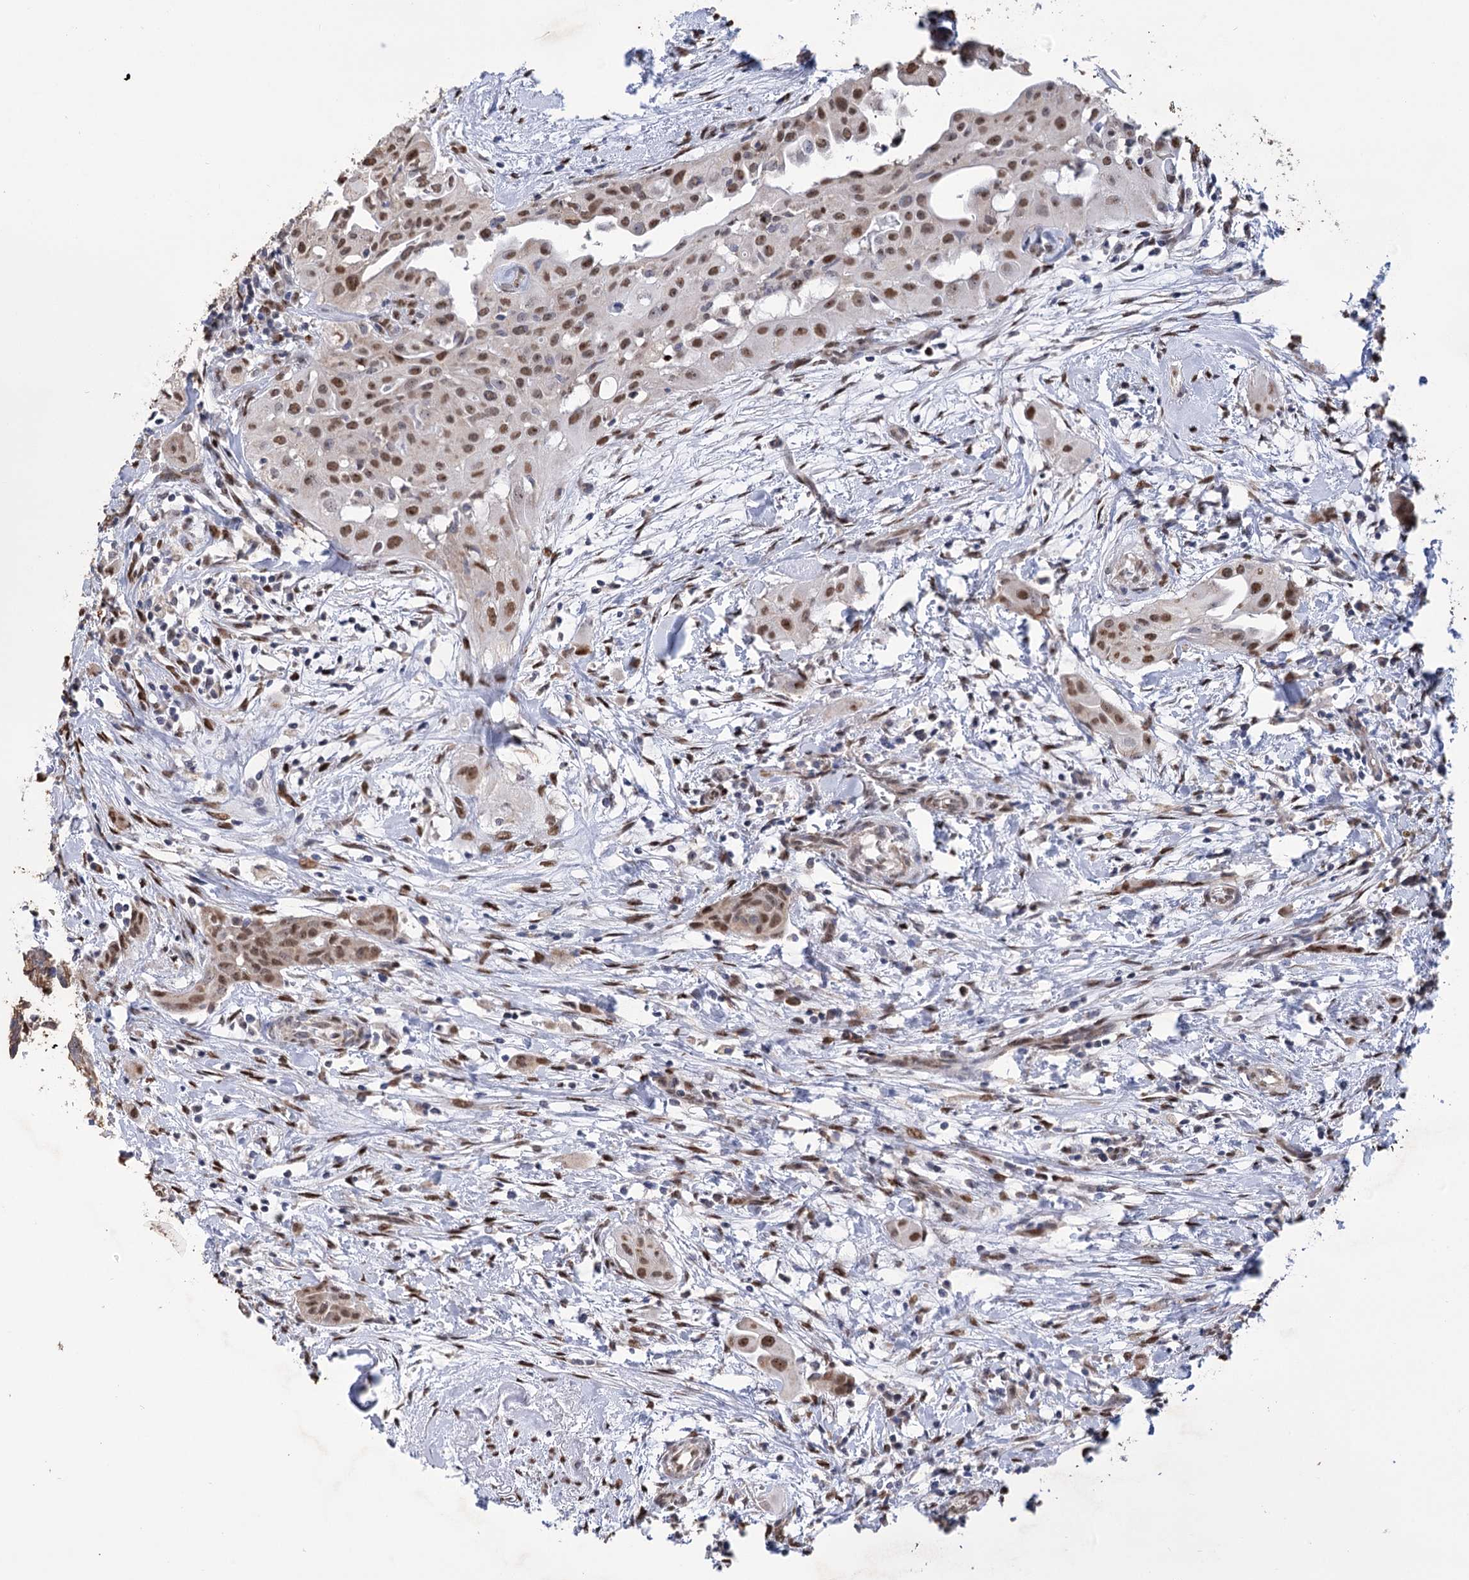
{"staining": {"intensity": "moderate", "quantity": ">75%", "location": "nuclear"}, "tissue": "thyroid cancer", "cell_type": "Tumor cells", "image_type": "cancer", "snomed": [{"axis": "morphology", "description": "Papillary adenocarcinoma, NOS"}, {"axis": "topography", "description": "Thyroid gland"}], "caption": "IHC photomicrograph of thyroid cancer stained for a protein (brown), which shows medium levels of moderate nuclear expression in about >75% of tumor cells.", "gene": "NFU1", "patient": {"sex": "female", "age": 59}}